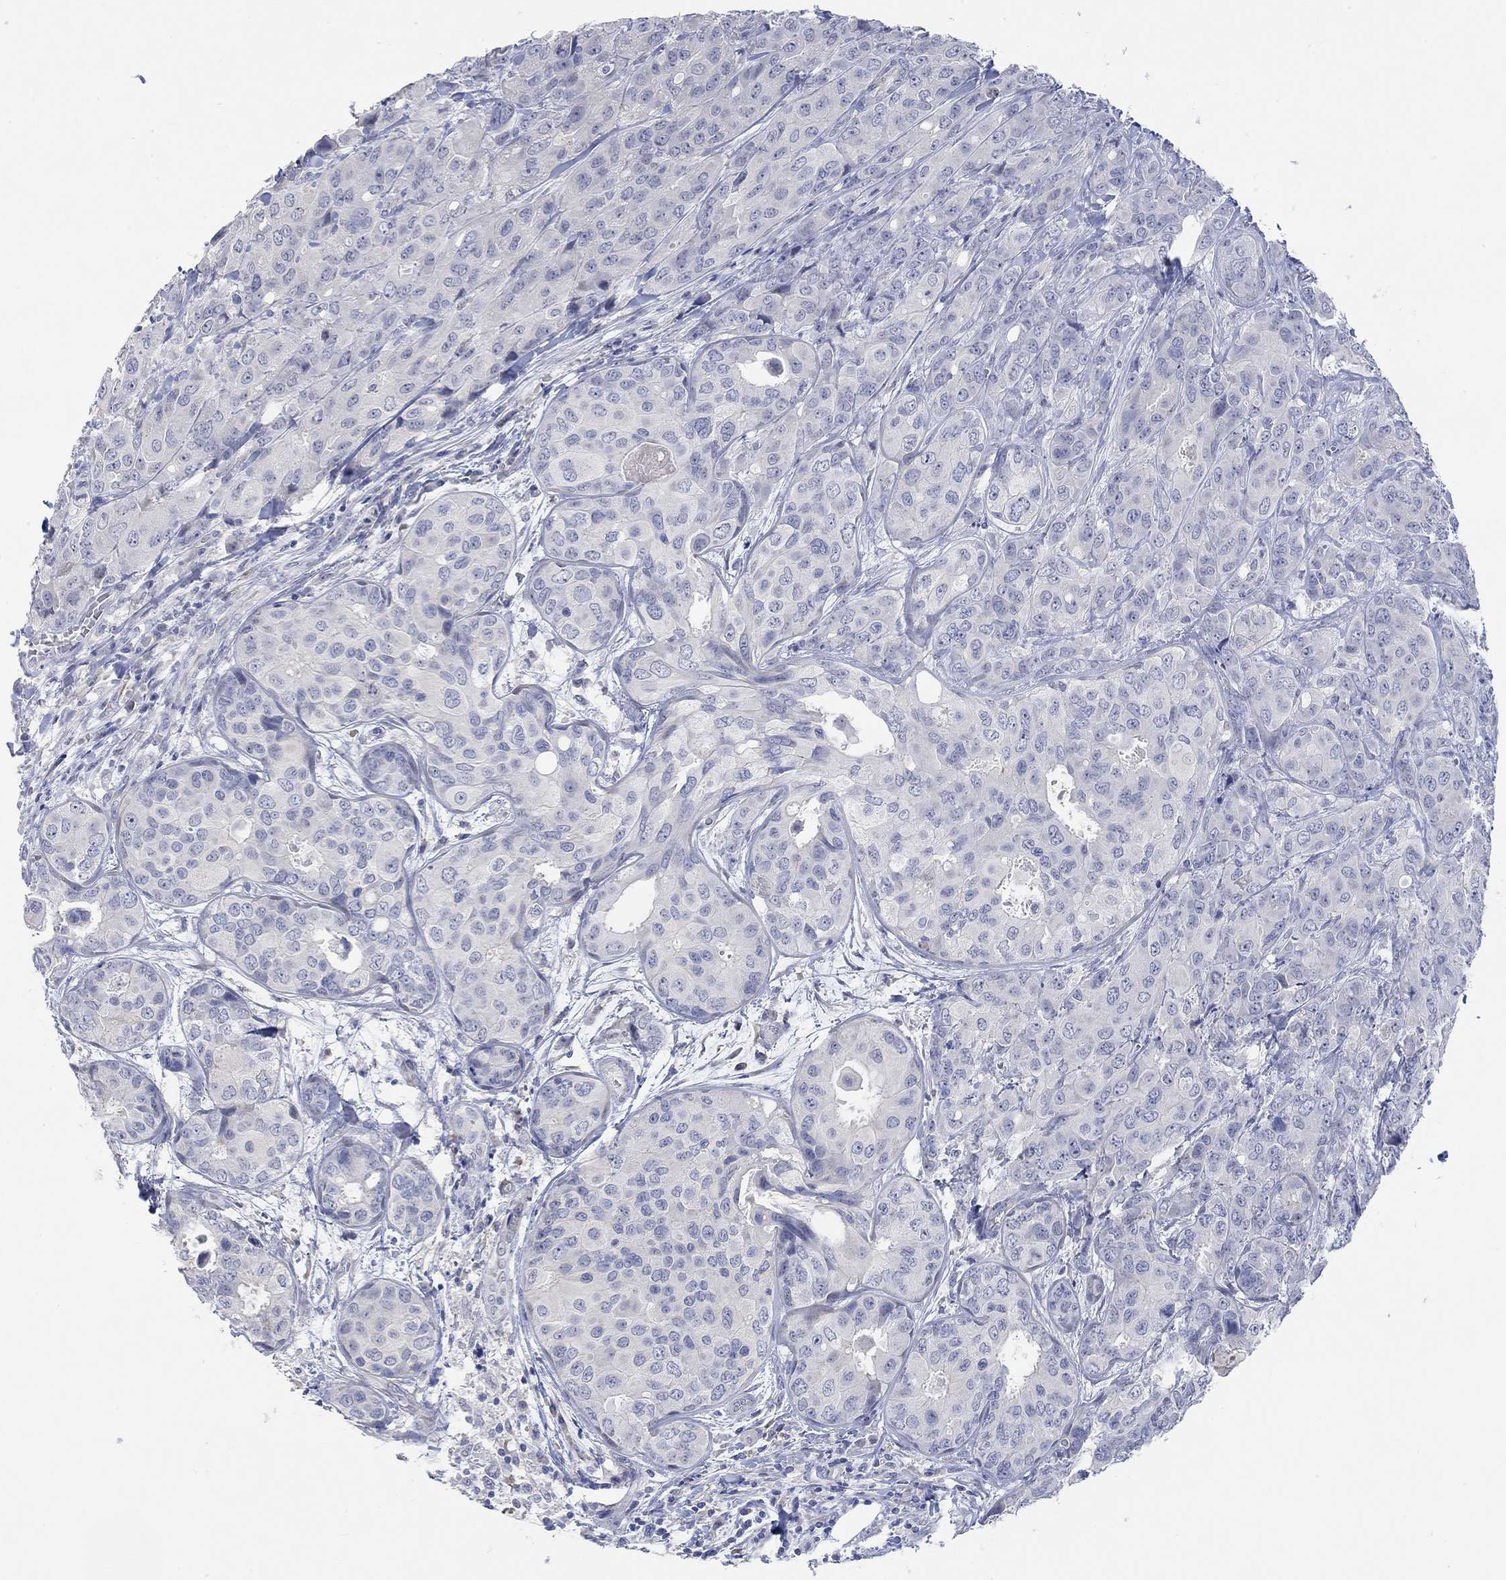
{"staining": {"intensity": "negative", "quantity": "none", "location": "none"}, "tissue": "breast cancer", "cell_type": "Tumor cells", "image_type": "cancer", "snomed": [{"axis": "morphology", "description": "Duct carcinoma"}, {"axis": "topography", "description": "Breast"}], "caption": "IHC micrograph of neoplastic tissue: breast invasive ductal carcinoma stained with DAB (3,3'-diaminobenzidine) exhibits no significant protein expression in tumor cells. Brightfield microscopy of immunohistochemistry (IHC) stained with DAB (brown) and hematoxylin (blue), captured at high magnification.", "gene": "DLK1", "patient": {"sex": "female", "age": 43}}